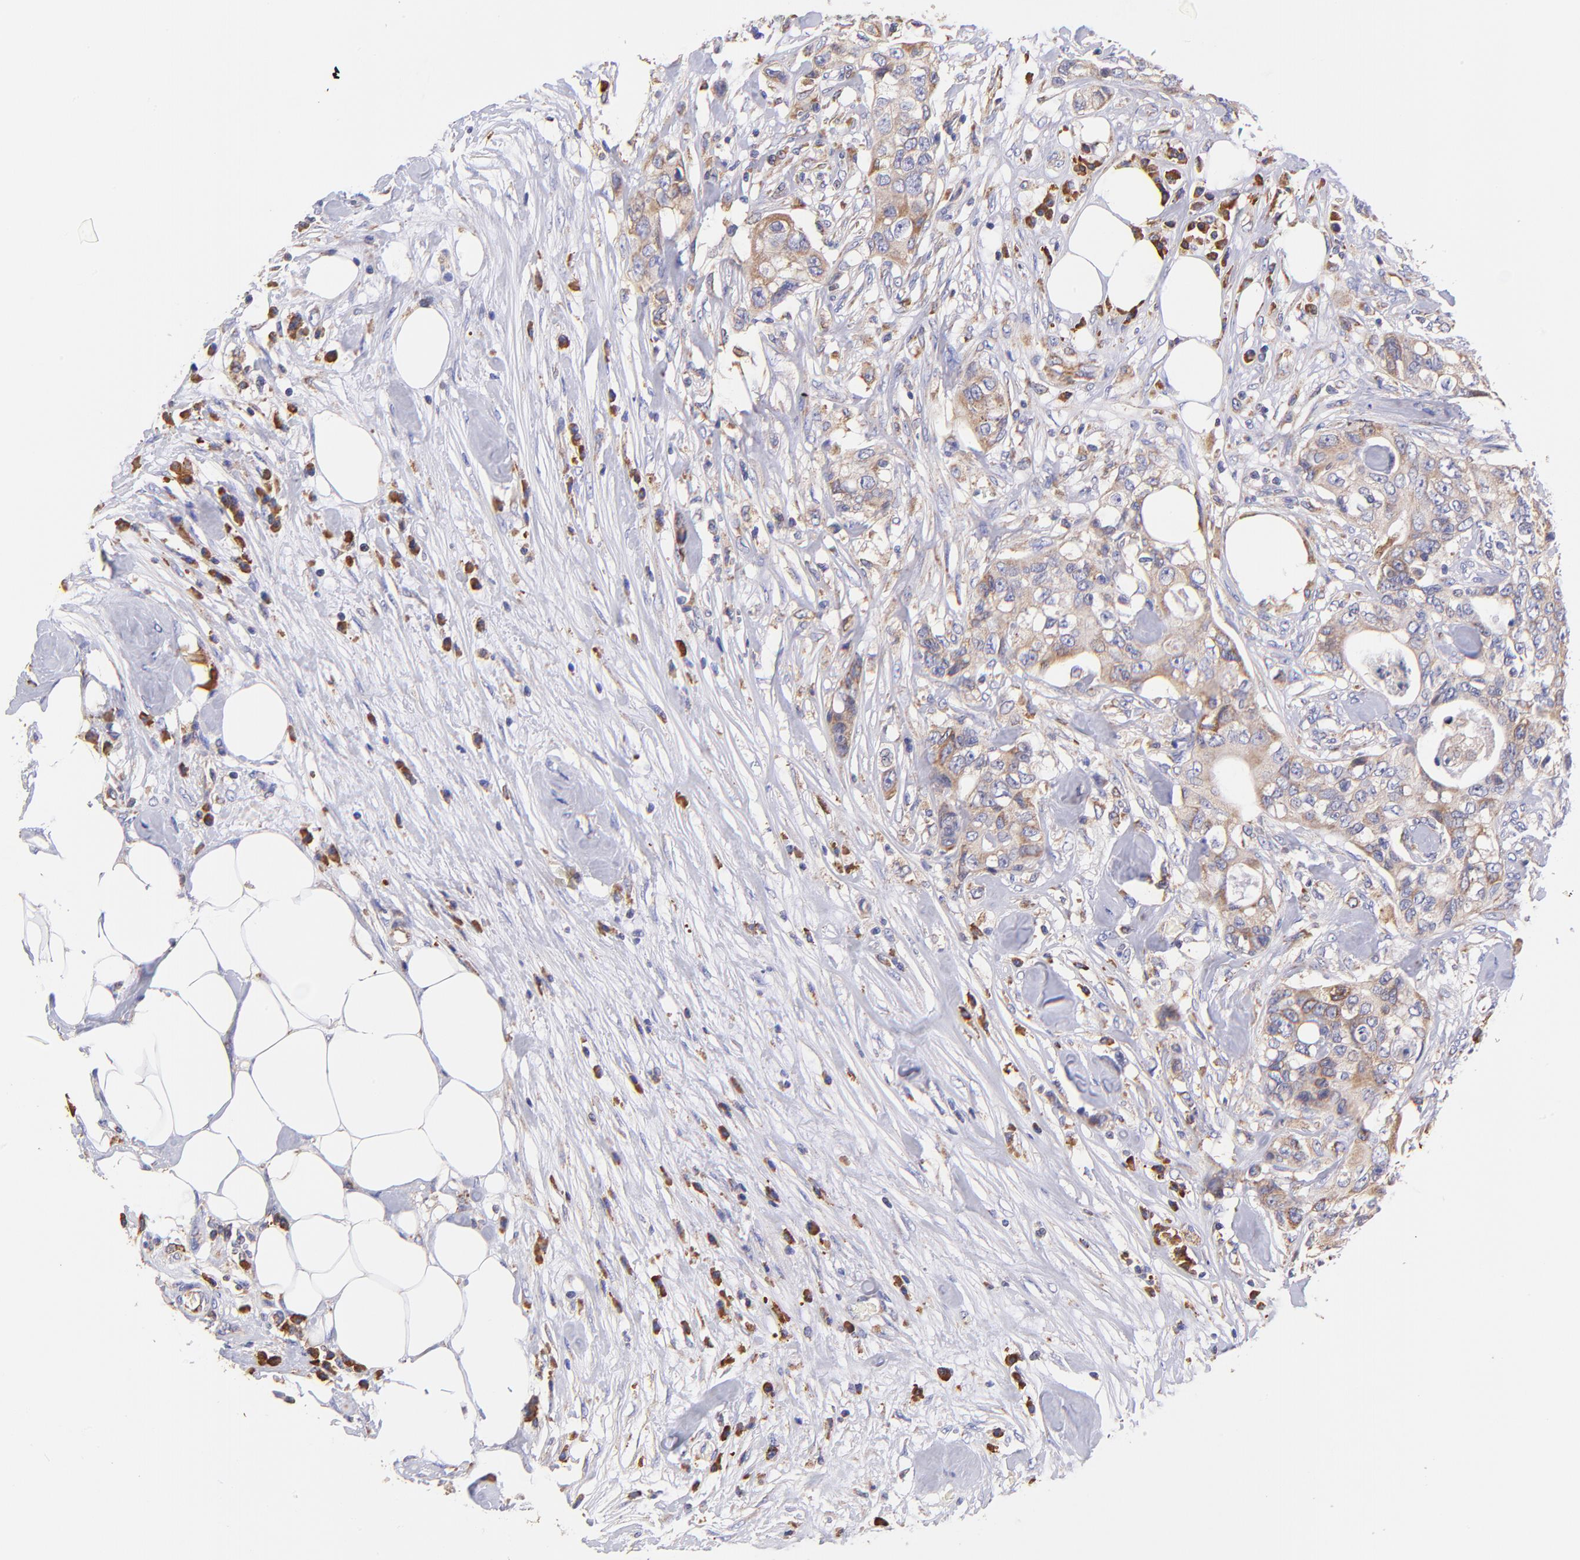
{"staining": {"intensity": "weak", "quantity": ">75%", "location": "cytoplasmic/membranous"}, "tissue": "colorectal cancer", "cell_type": "Tumor cells", "image_type": "cancer", "snomed": [{"axis": "morphology", "description": "Adenocarcinoma, NOS"}, {"axis": "topography", "description": "Rectum"}], "caption": "This photomicrograph reveals IHC staining of human colorectal cancer, with low weak cytoplasmic/membranous expression in approximately >75% of tumor cells.", "gene": "PREX1", "patient": {"sex": "female", "age": 57}}